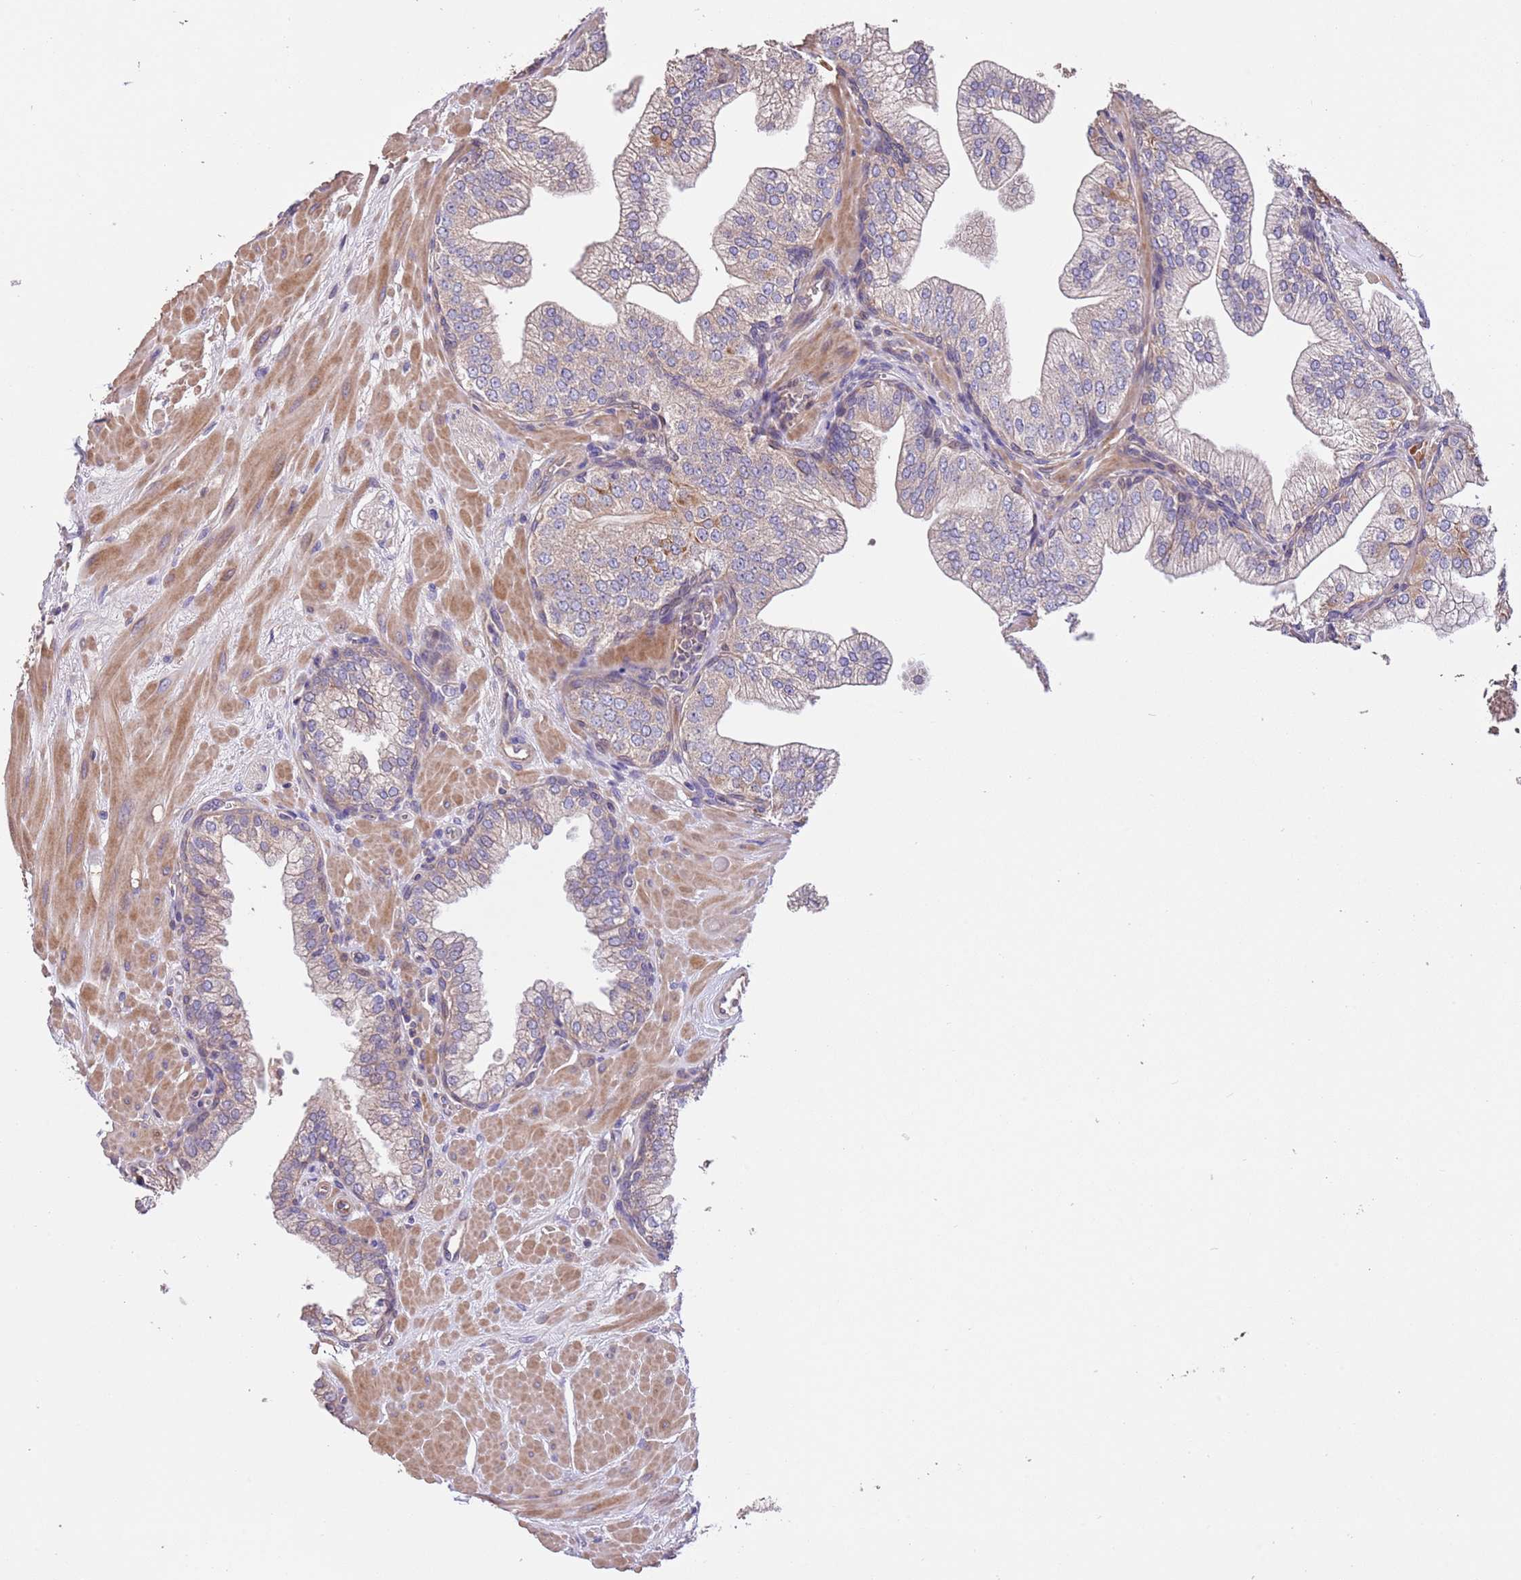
{"staining": {"intensity": "weak", "quantity": "<25%", "location": "cytoplasmic/membranous"}, "tissue": "prostate", "cell_type": "Glandular cells", "image_type": "normal", "snomed": [{"axis": "morphology", "description": "Normal tissue, NOS"}, {"axis": "topography", "description": "Prostate"}], "caption": "Immunohistochemistry (IHC) image of benign prostate: human prostate stained with DAB (3,3'-diaminobenzidine) displays no significant protein expression in glandular cells. Brightfield microscopy of IHC stained with DAB (3,3'-diaminobenzidine) (brown) and hematoxylin (blue), captured at high magnification.", "gene": "FAM89B", "patient": {"sex": "male", "age": 60}}